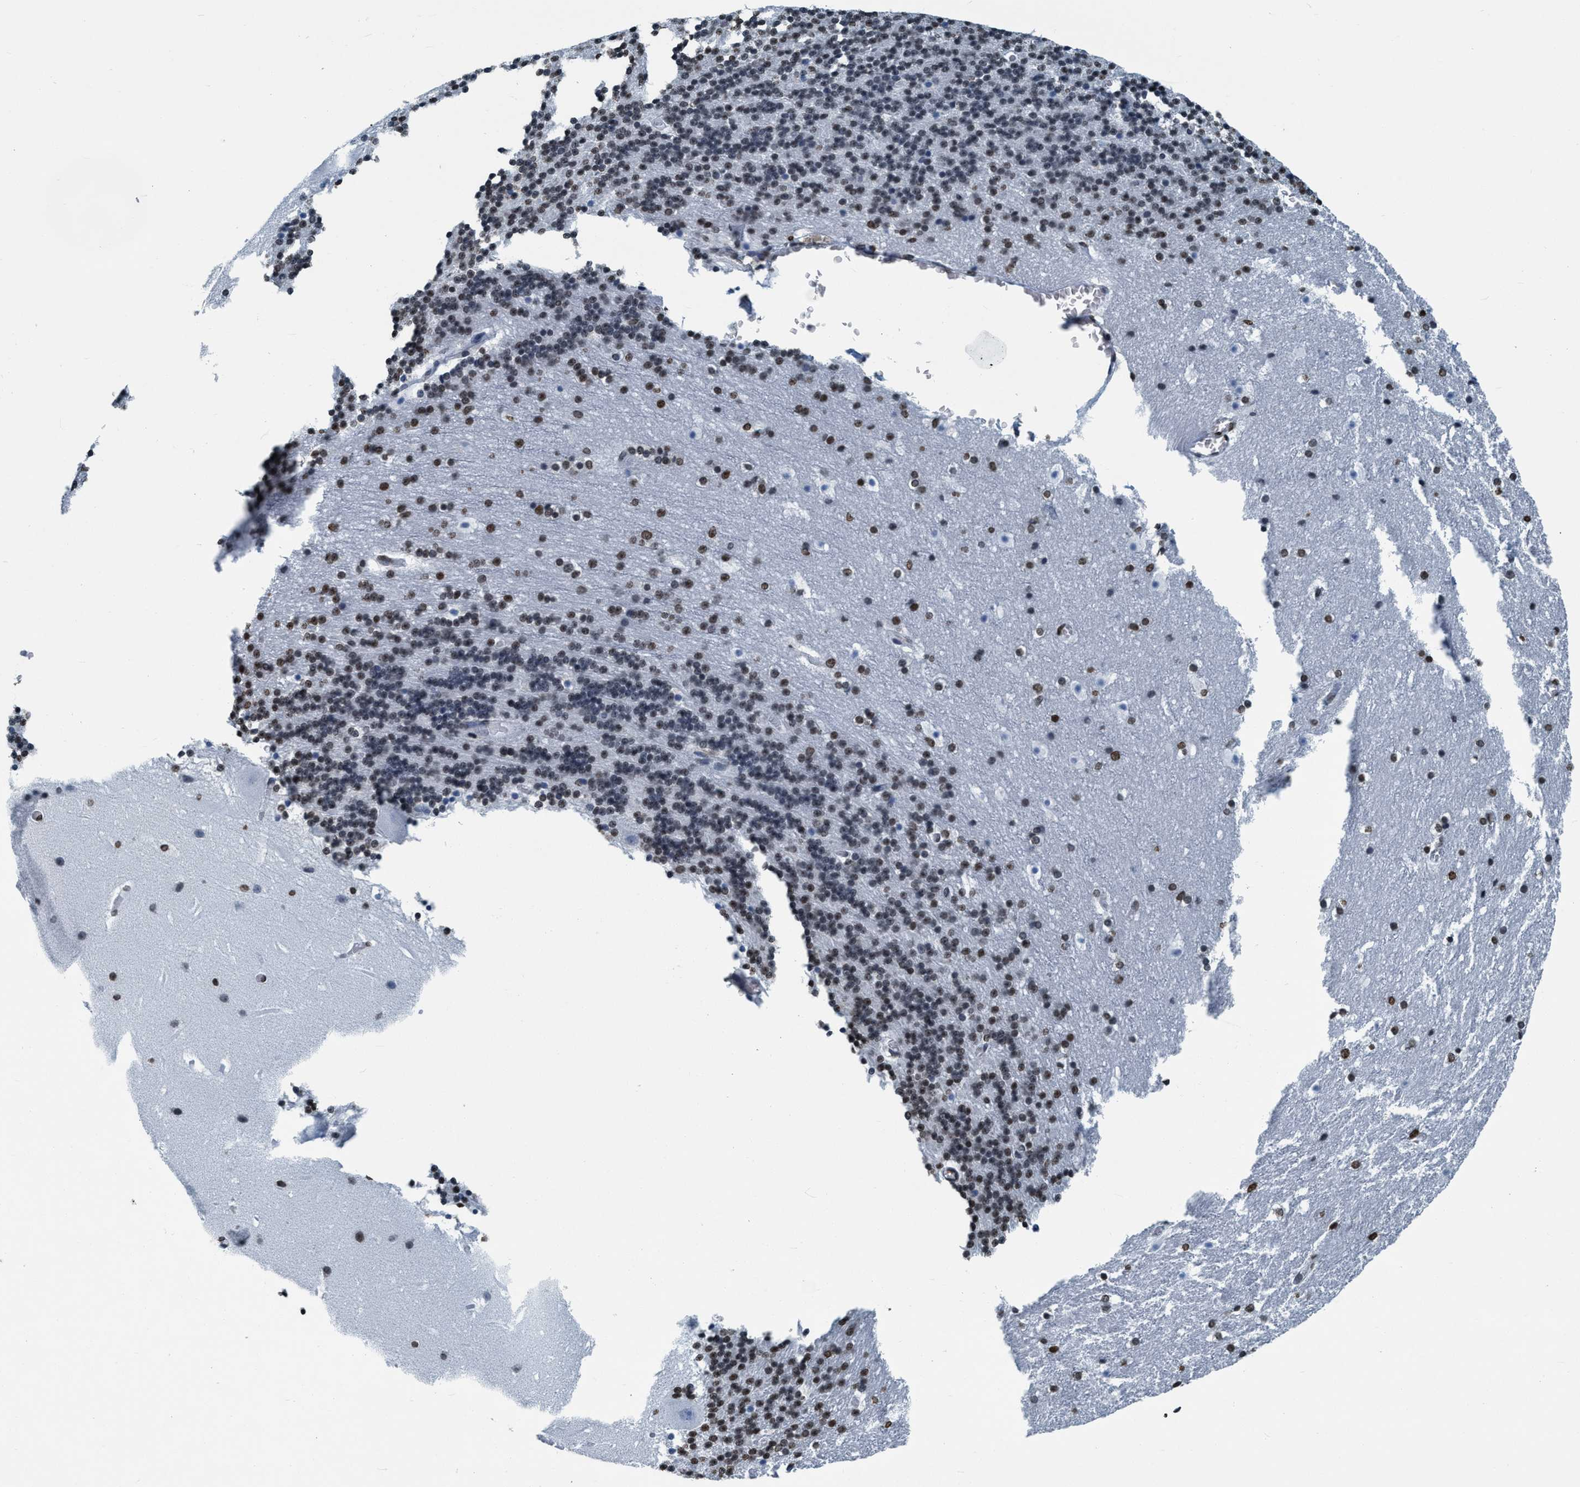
{"staining": {"intensity": "weak", "quantity": "25%-75%", "location": "nuclear"}, "tissue": "cerebellum", "cell_type": "Cells in granular layer", "image_type": "normal", "snomed": [{"axis": "morphology", "description": "Normal tissue, NOS"}, {"axis": "topography", "description": "Cerebellum"}], "caption": "Protein staining of normal cerebellum reveals weak nuclear staining in about 25%-75% of cells in granular layer. The protein of interest is stained brown, and the nuclei are stained in blue (DAB IHC with brightfield microscopy, high magnification).", "gene": "CCNE2", "patient": {"sex": "male", "age": 45}}